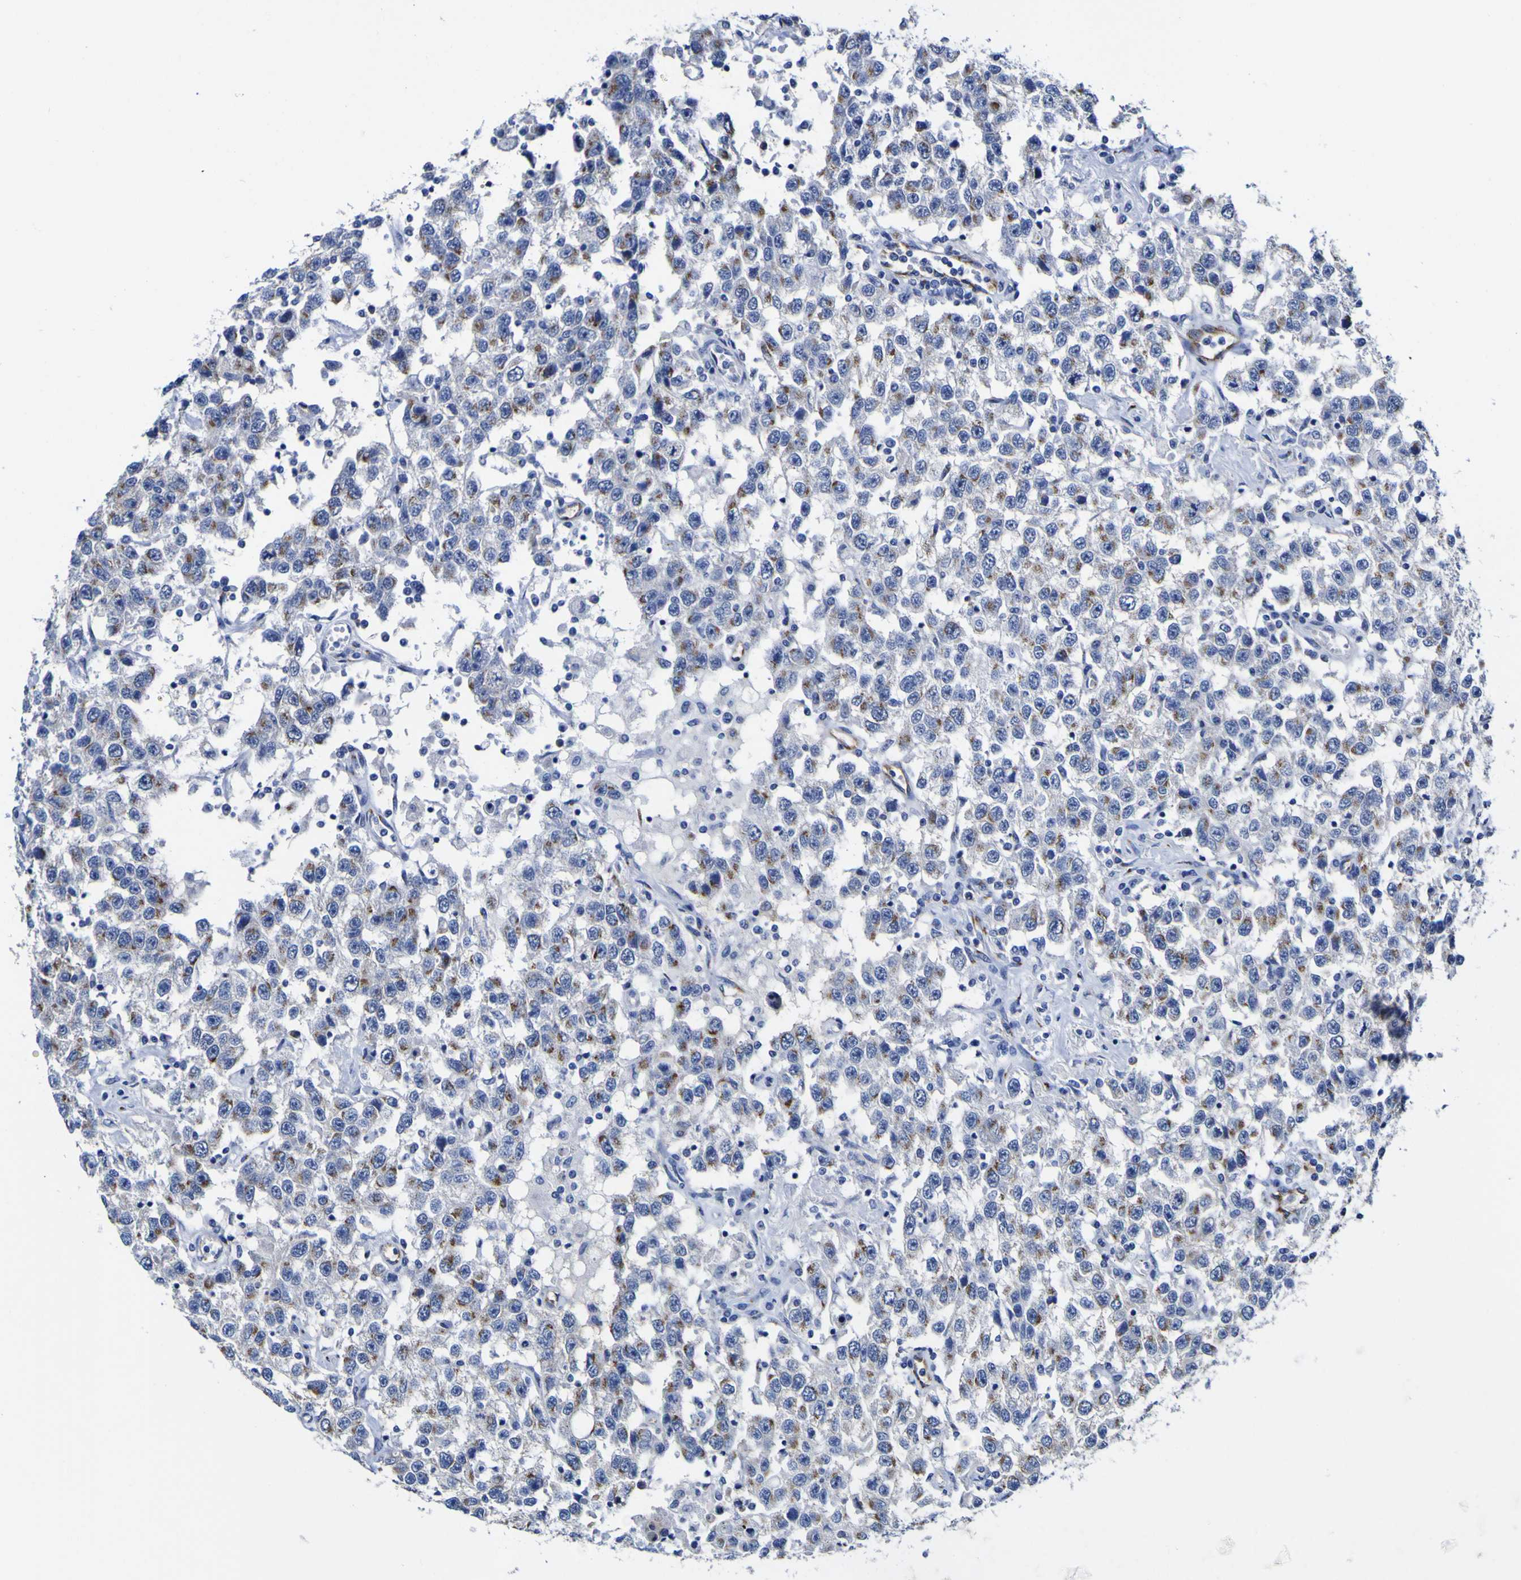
{"staining": {"intensity": "moderate", "quantity": "25%-75%", "location": "cytoplasmic/membranous"}, "tissue": "testis cancer", "cell_type": "Tumor cells", "image_type": "cancer", "snomed": [{"axis": "morphology", "description": "Seminoma, NOS"}, {"axis": "topography", "description": "Testis"}], "caption": "Testis cancer was stained to show a protein in brown. There is medium levels of moderate cytoplasmic/membranous expression in approximately 25%-75% of tumor cells.", "gene": "GOLM1", "patient": {"sex": "male", "age": 41}}